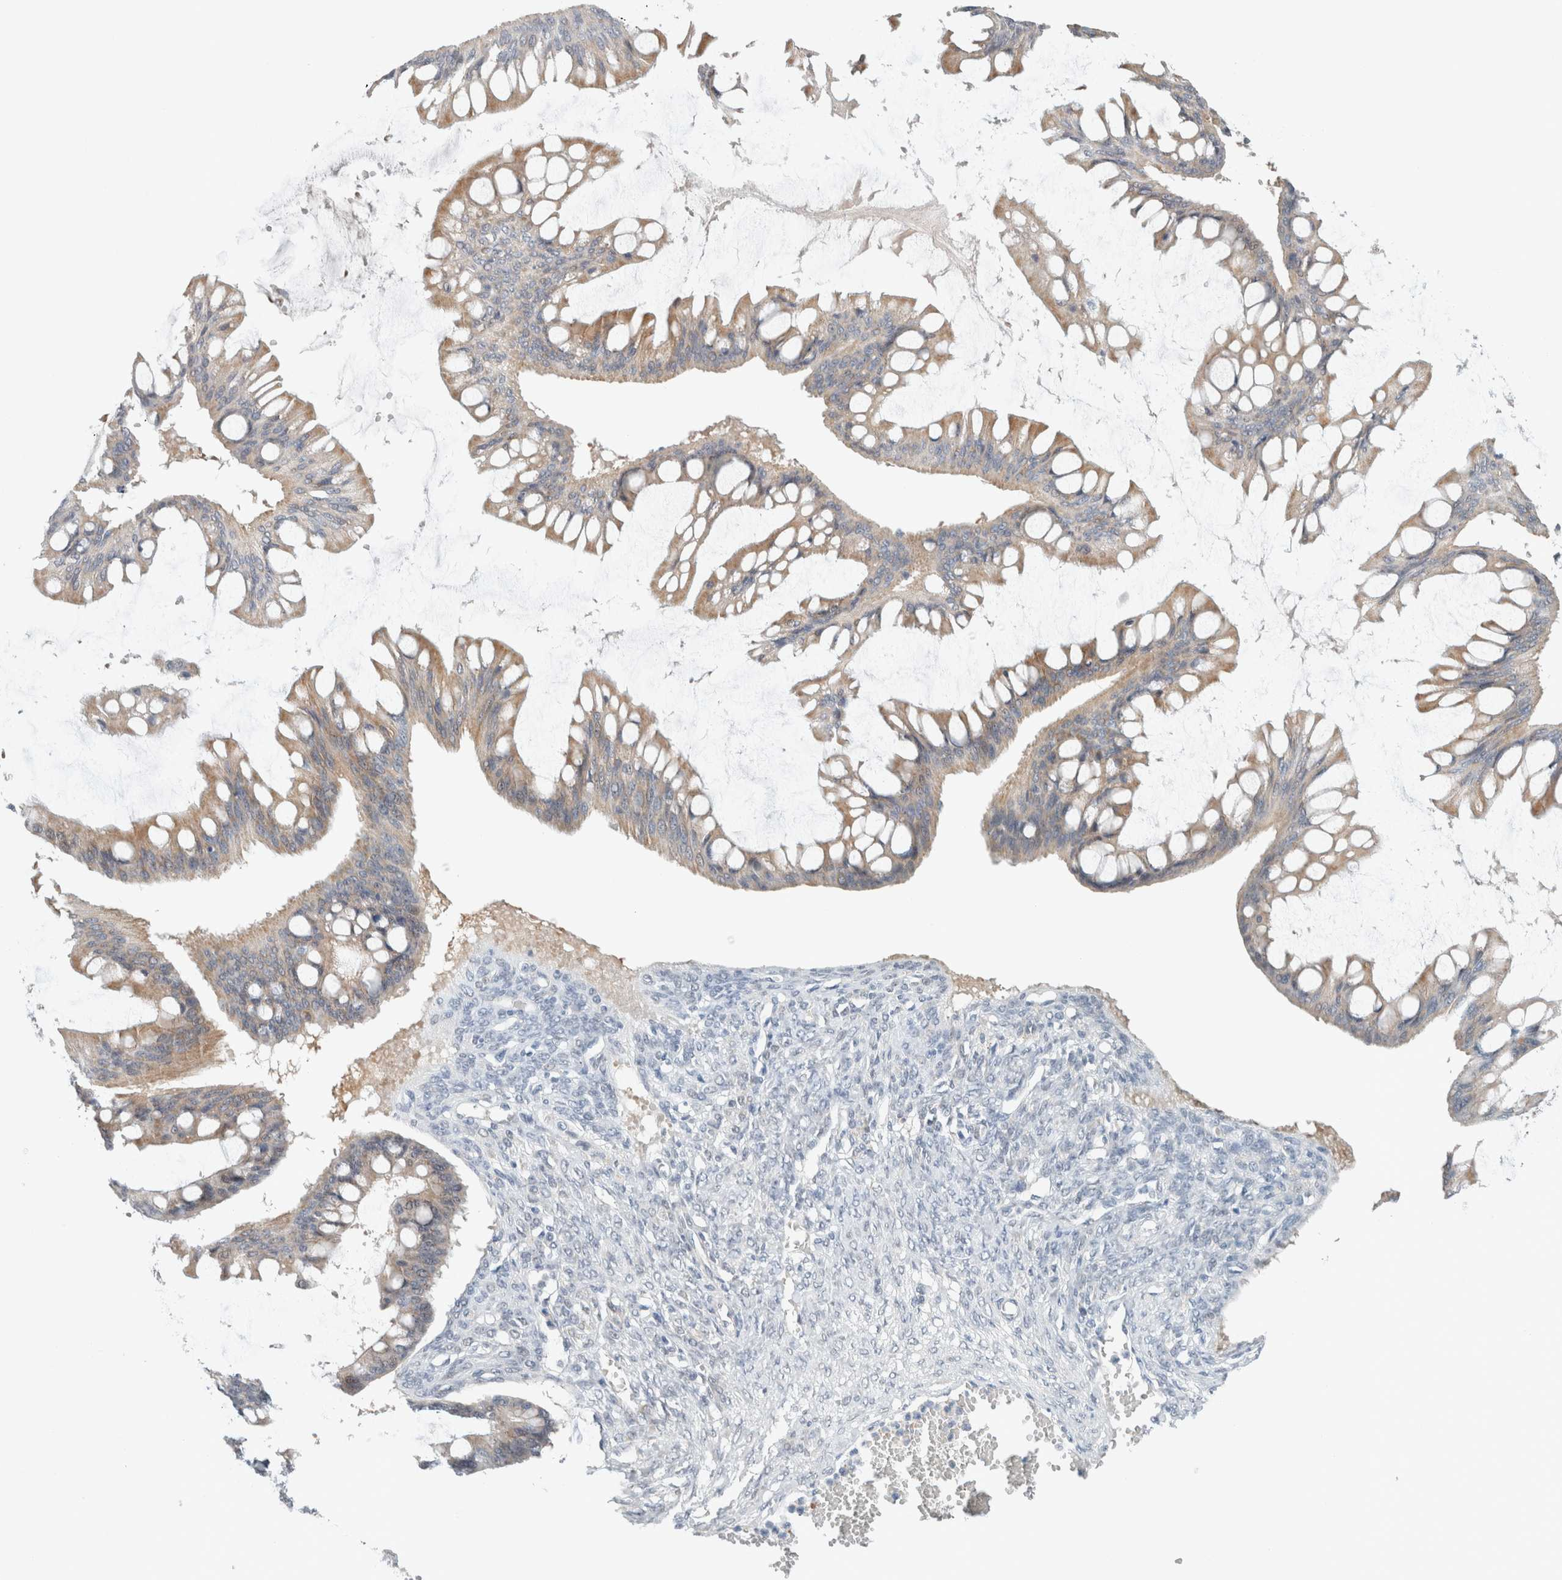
{"staining": {"intensity": "moderate", "quantity": "25%-75%", "location": "cytoplasmic/membranous"}, "tissue": "ovarian cancer", "cell_type": "Tumor cells", "image_type": "cancer", "snomed": [{"axis": "morphology", "description": "Cystadenocarcinoma, mucinous, NOS"}, {"axis": "topography", "description": "Ovary"}], "caption": "A high-resolution photomicrograph shows IHC staining of mucinous cystadenocarcinoma (ovarian), which displays moderate cytoplasmic/membranous positivity in approximately 25%-75% of tumor cells.", "gene": "CRAT", "patient": {"sex": "female", "age": 73}}